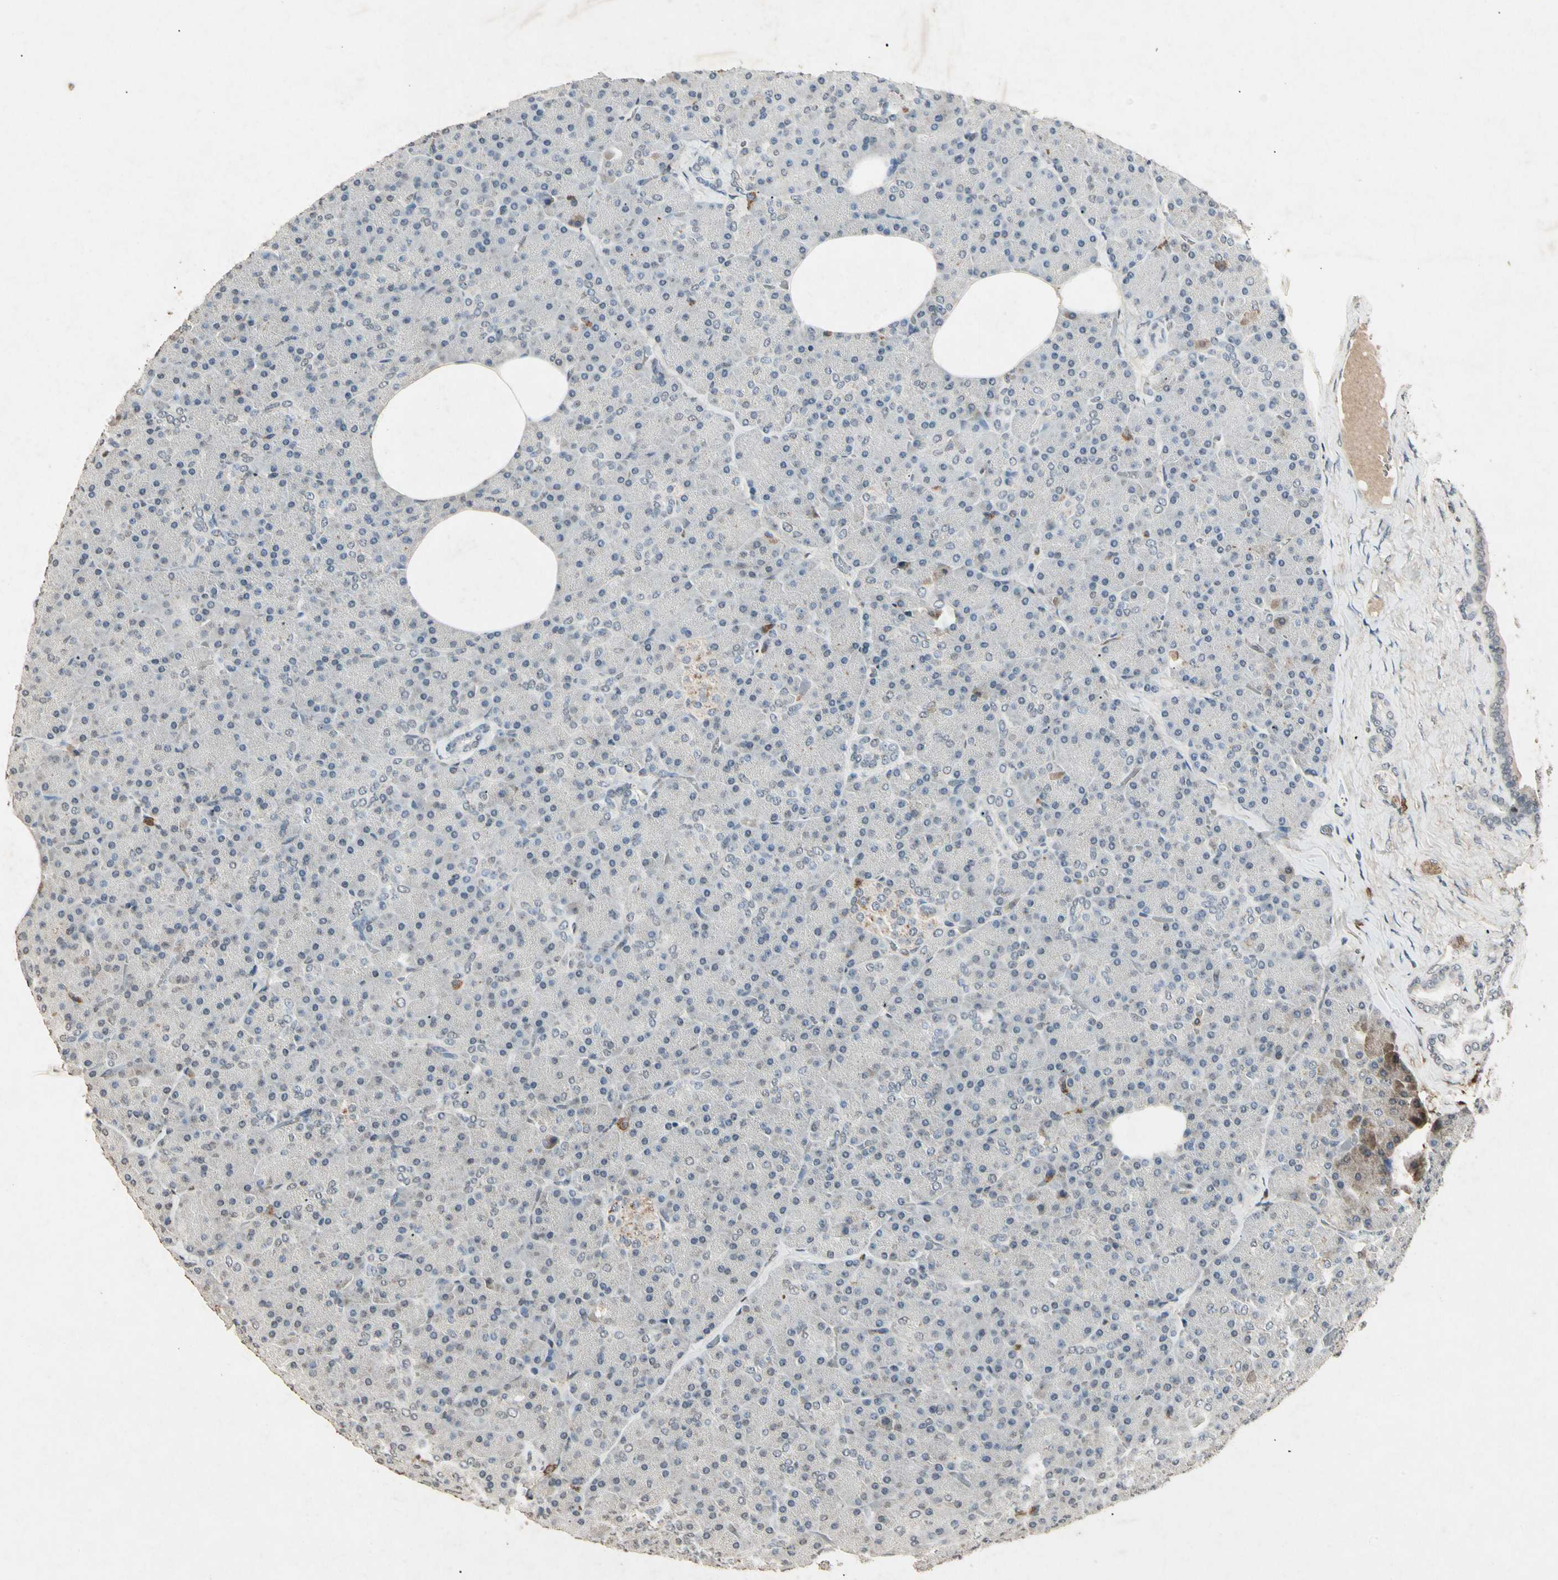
{"staining": {"intensity": "negative", "quantity": "none", "location": "none"}, "tissue": "pancreas", "cell_type": "Exocrine glandular cells", "image_type": "normal", "snomed": [{"axis": "morphology", "description": "Normal tissue, NOS"}, {"axis": "topography", "description": "Pancreas"}], "caption": "IHC image of benign pancreas: human pancreas stained with DAB displays no significant protein positivity in exocrine glandular cells.", "gene": "CP", "patient": {"sex": "female", "age": 35}}